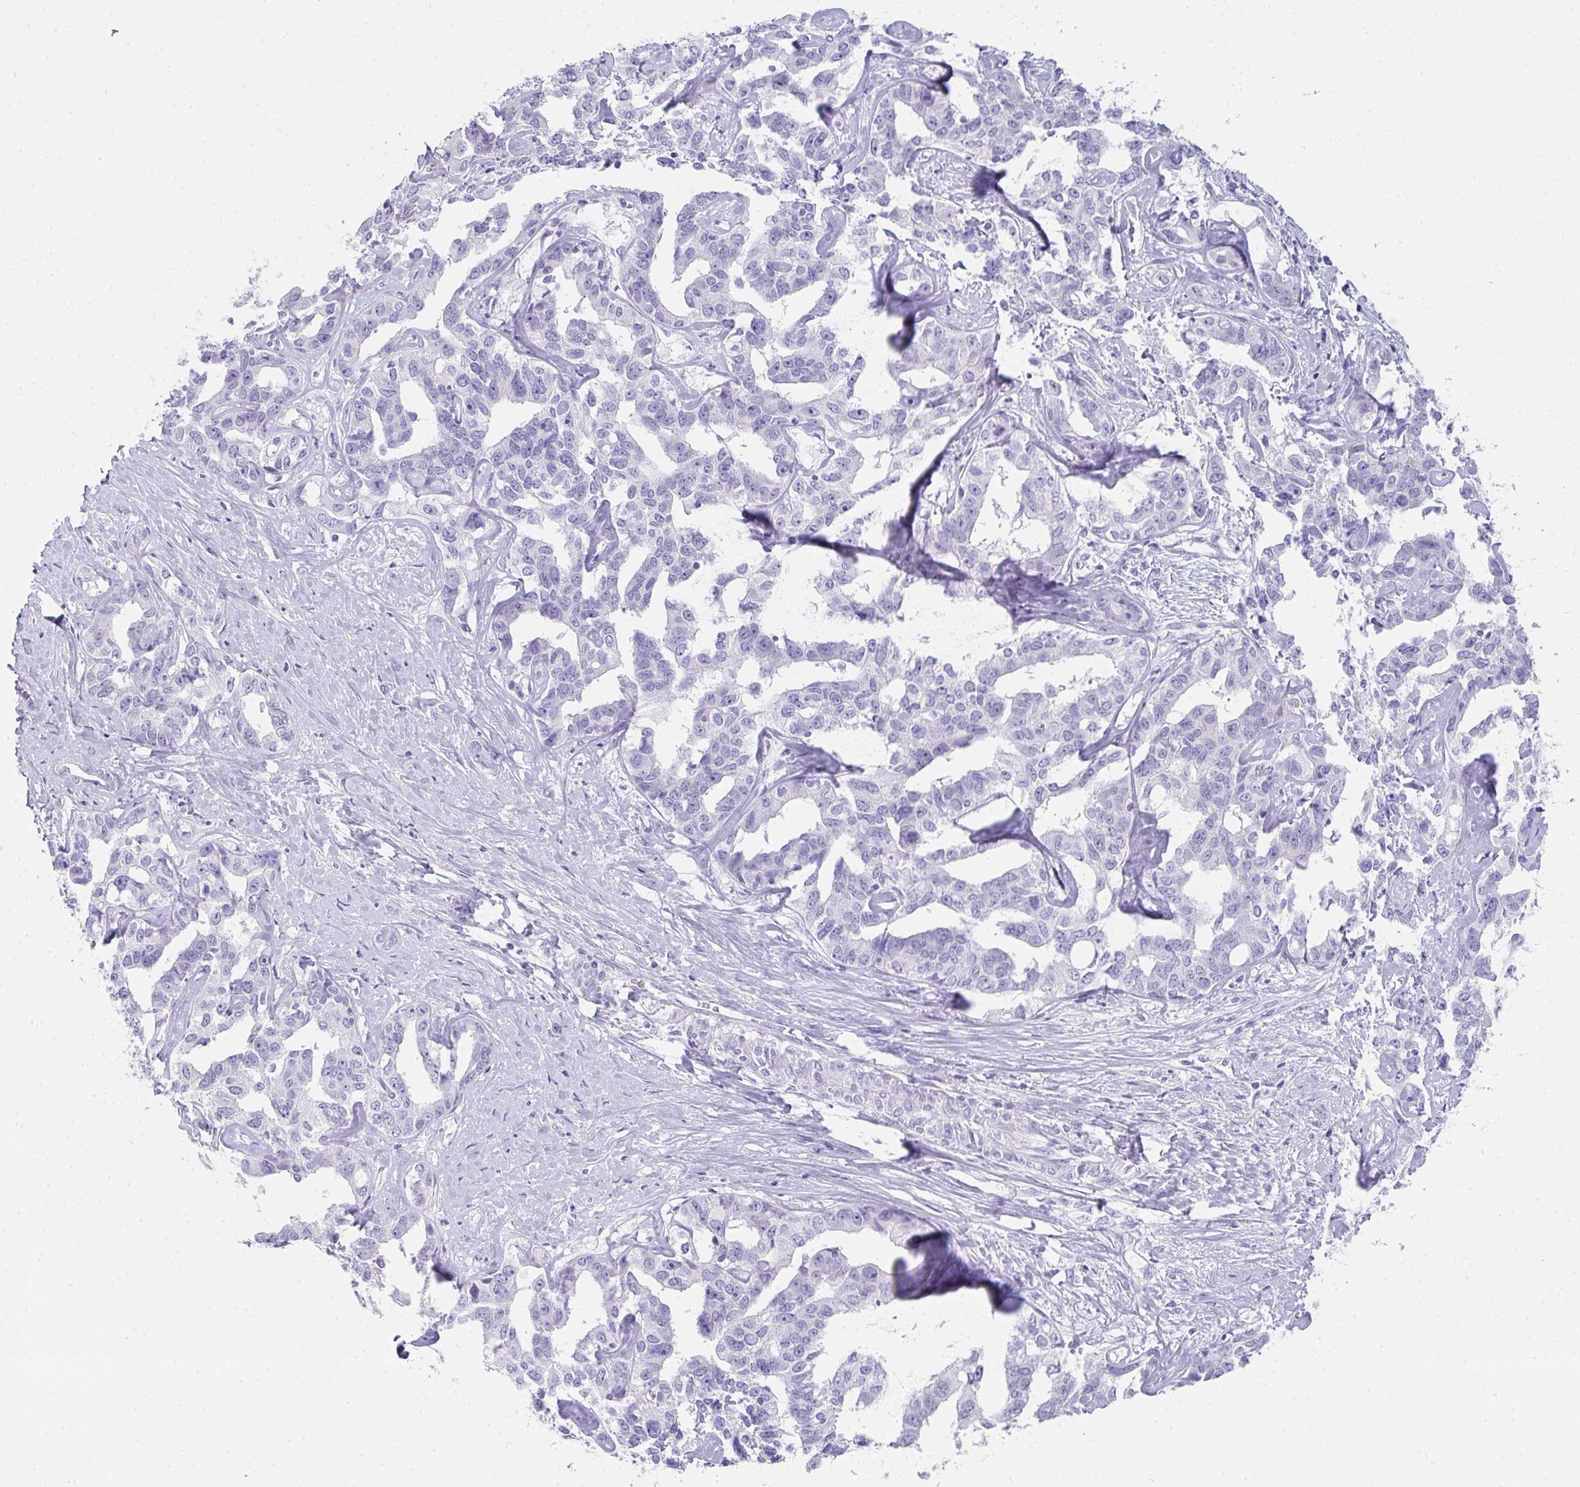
{"staining": {"intensity": "negative", "quantity": "none", "location": "none"}, "tissue": "liver cancer", "cell_type": "Tumor cells", "image_type": "cancer", "snomed": [{"axis": "morphology", "description": "Cholangiocarcinoma"}, {"axis": "topography", "description": "Liver"}], "caption": "Tumor cells show no significant protein positivity in liver cholangiocarcinoma.", "gene": "RLF", "patient": {"sex": "male", "age": 59}}